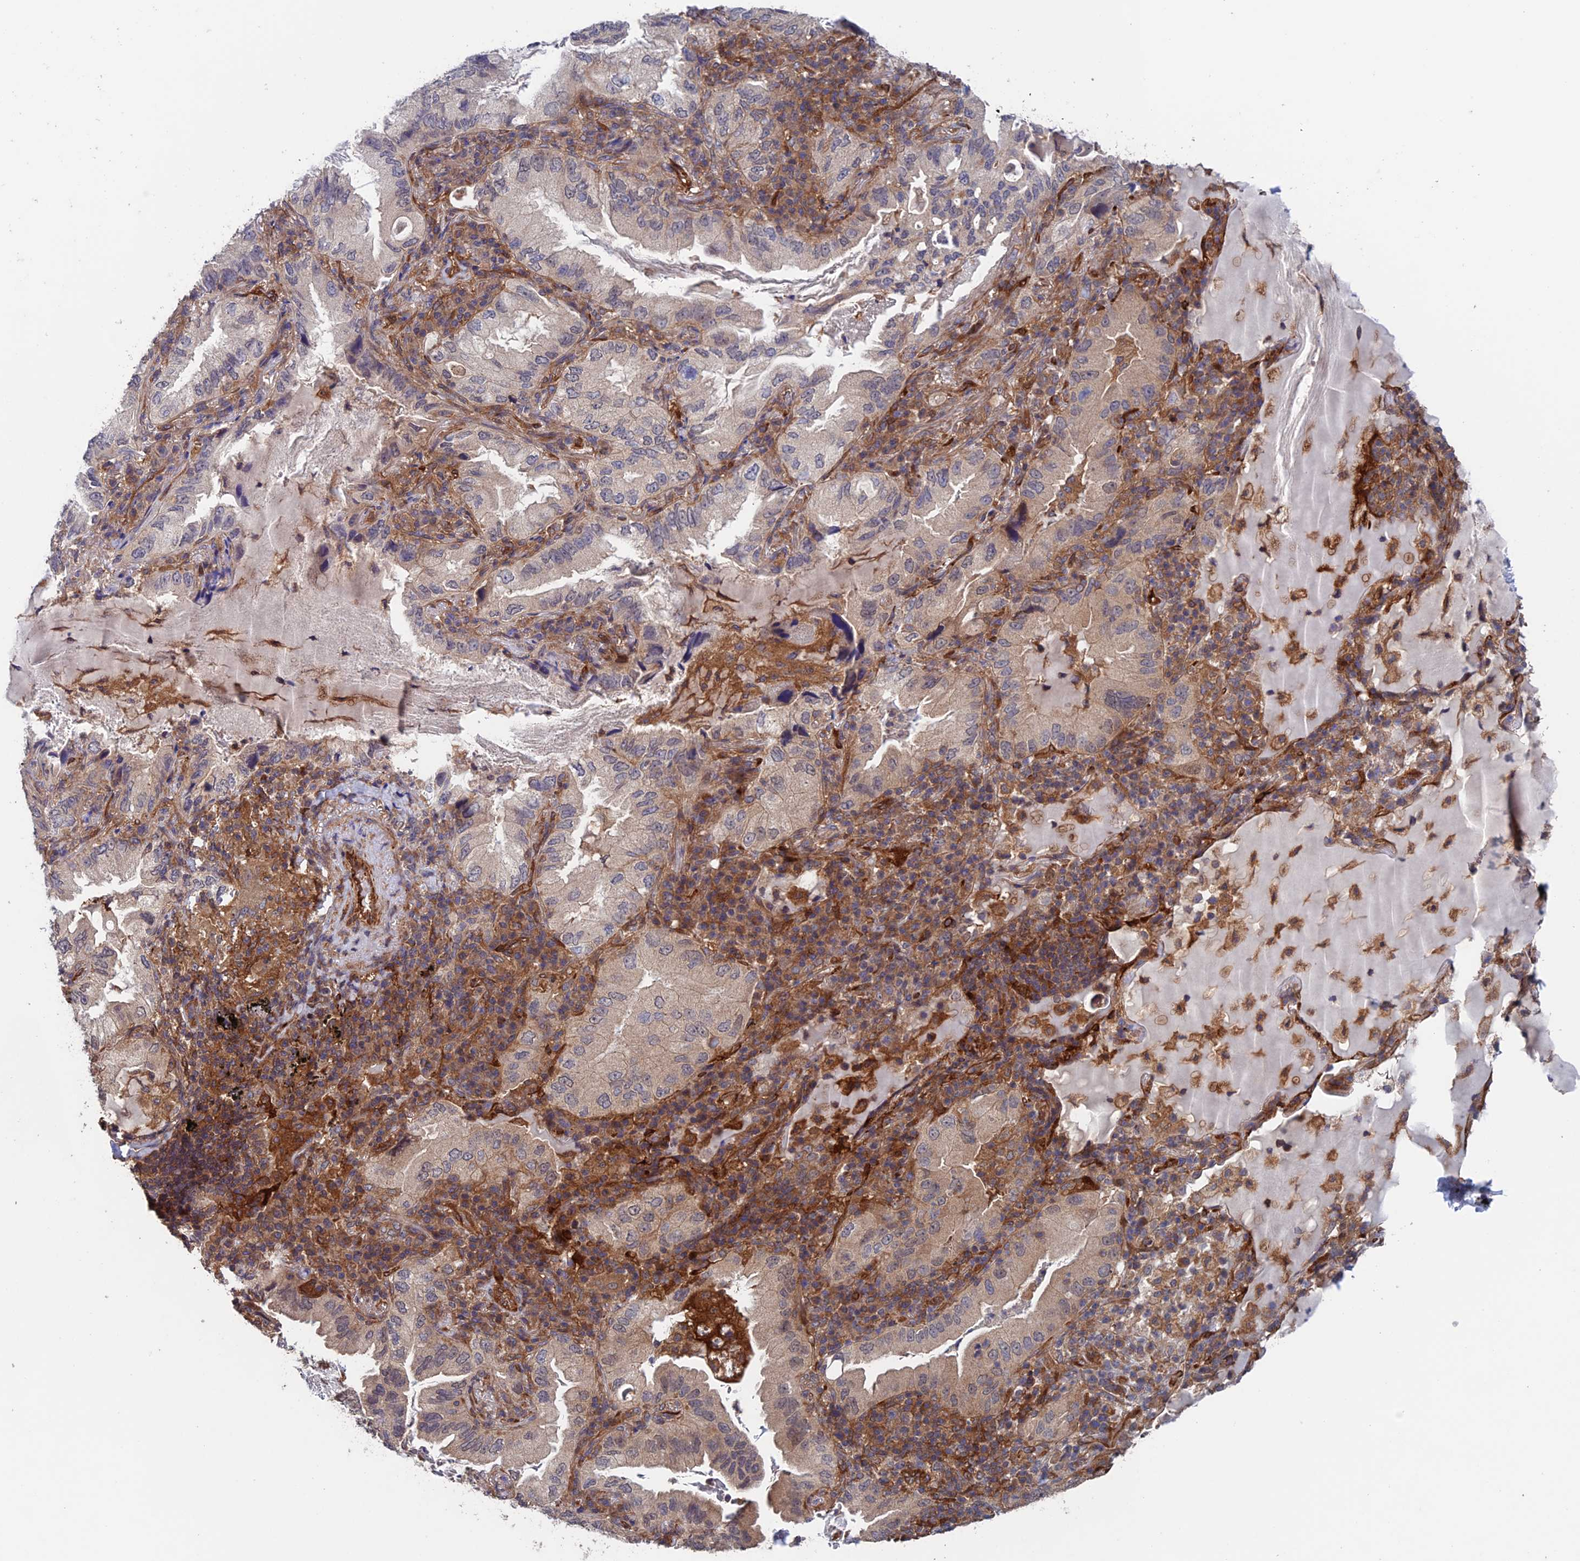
{"staining": {"intensity": "weak", "quantity": "<25%", "location": "cytoplasmic/membranous"}, "tissue": "lung cancer", "cell_type": "Tumor cells", "image_type": "cancer", "snomed": [{"axis": "morphology", "description": "Adenocarcinoma, NOS"}, {"axis": "topography", "description": "Lung"}], "caption": "IHC of human adenocarcinoma (lung) reveals no expression in tumor cells. (Stains: DAB (3,3'-diaminobenzidine) IHC with hematoxylin counter stain, Microscopy: brightfield microscopy at high magnification).", "gene": "NUDT16L1", "patient": {"sex": "female", "age": 69}}